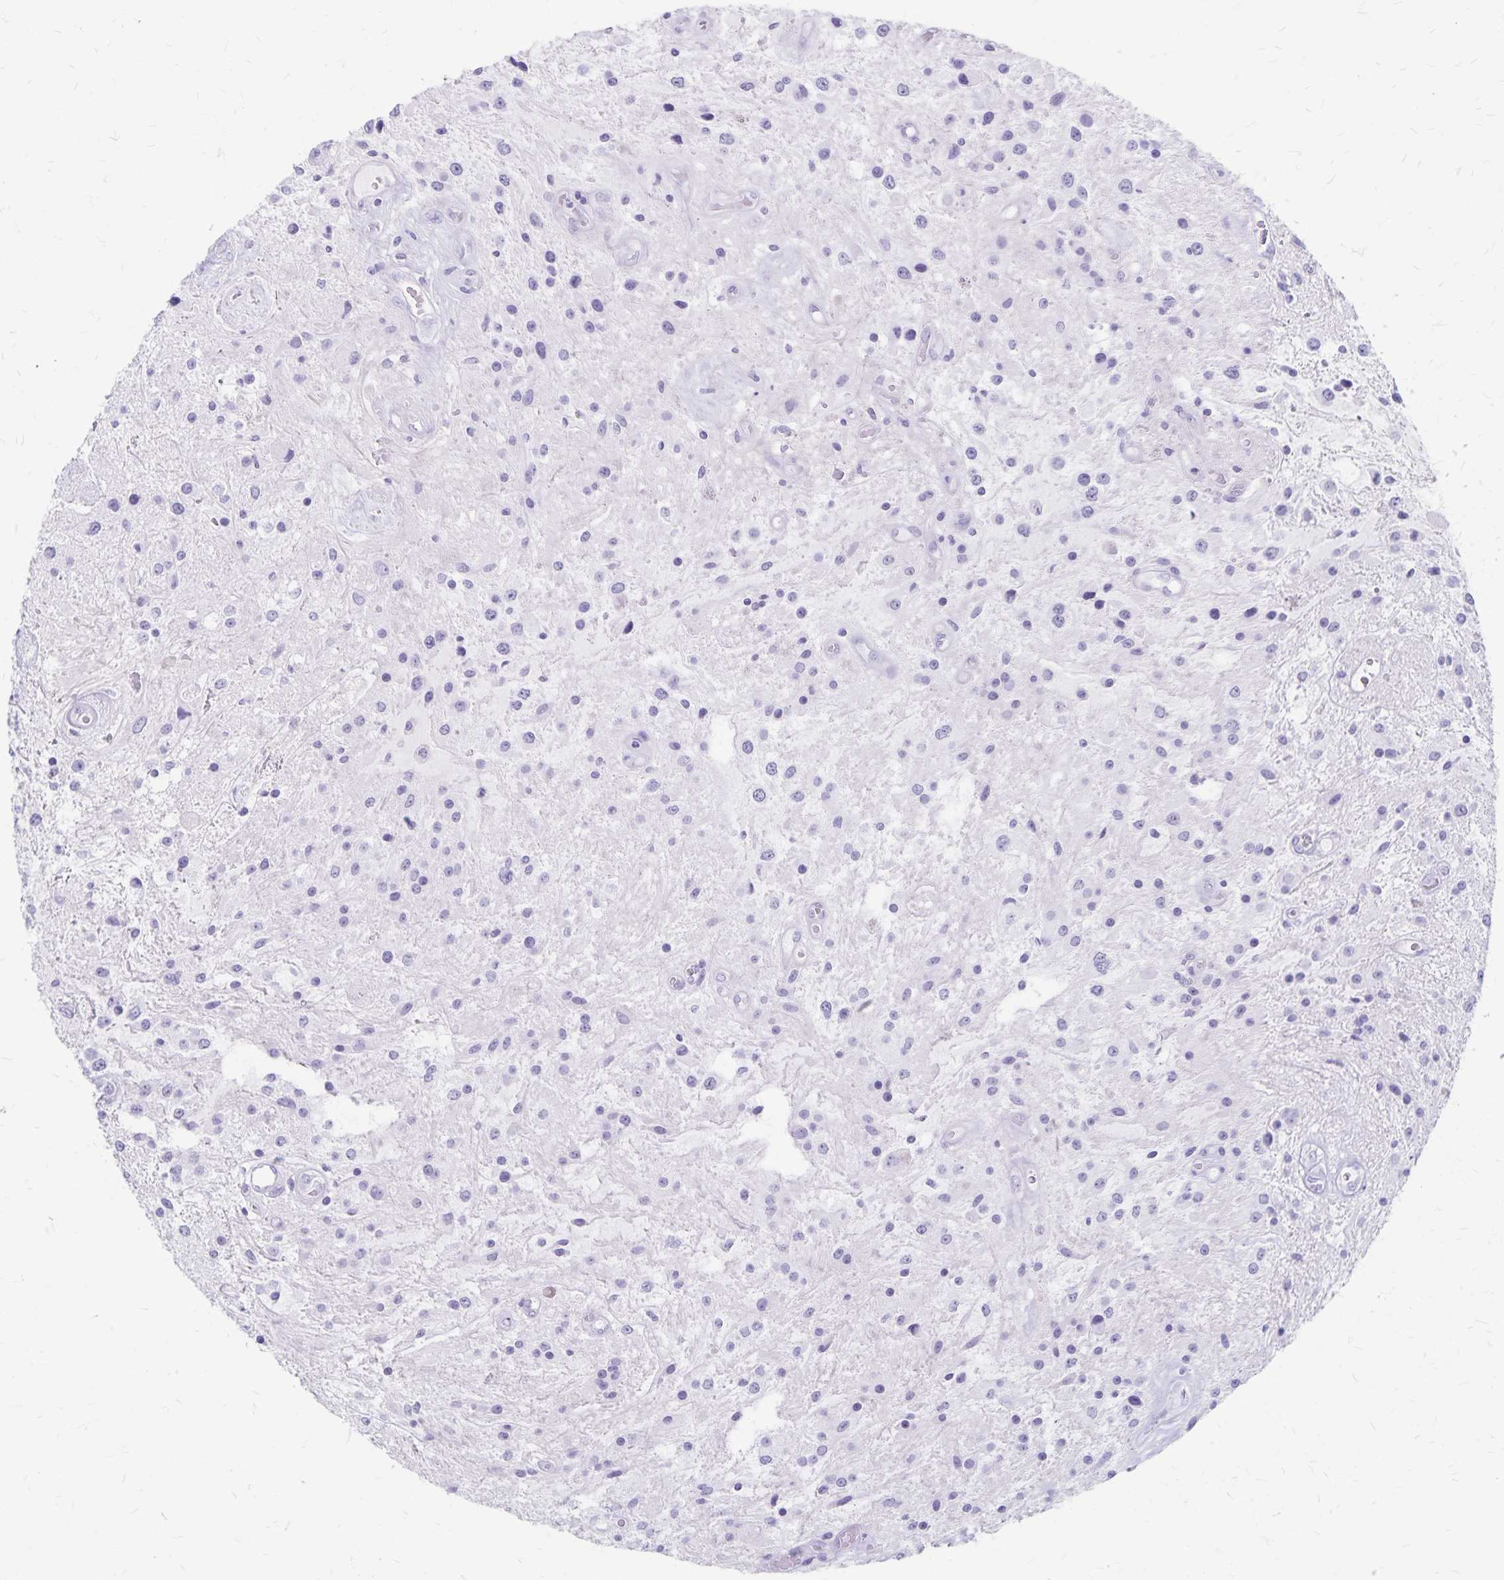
{"staining": {"intensity": "negative", "quantity": "none", "location": "none"}, "tissue": "glioma", "cell_type": "Tumor cells", "image_type": "cancer", "snomed": [{"axis": "morphology", "description": "Glioma, malignant, Low grade"}, {"axis": "topography", "description": "Cerebellum"}], "caption": "Immunohistochemistry of human malignant glioma (low-grade) shows no staining in tumor cells. Nuclei are stained in blue.", "gene": "GPBAR1", "patient": {"sex": "female", "age": 14}}